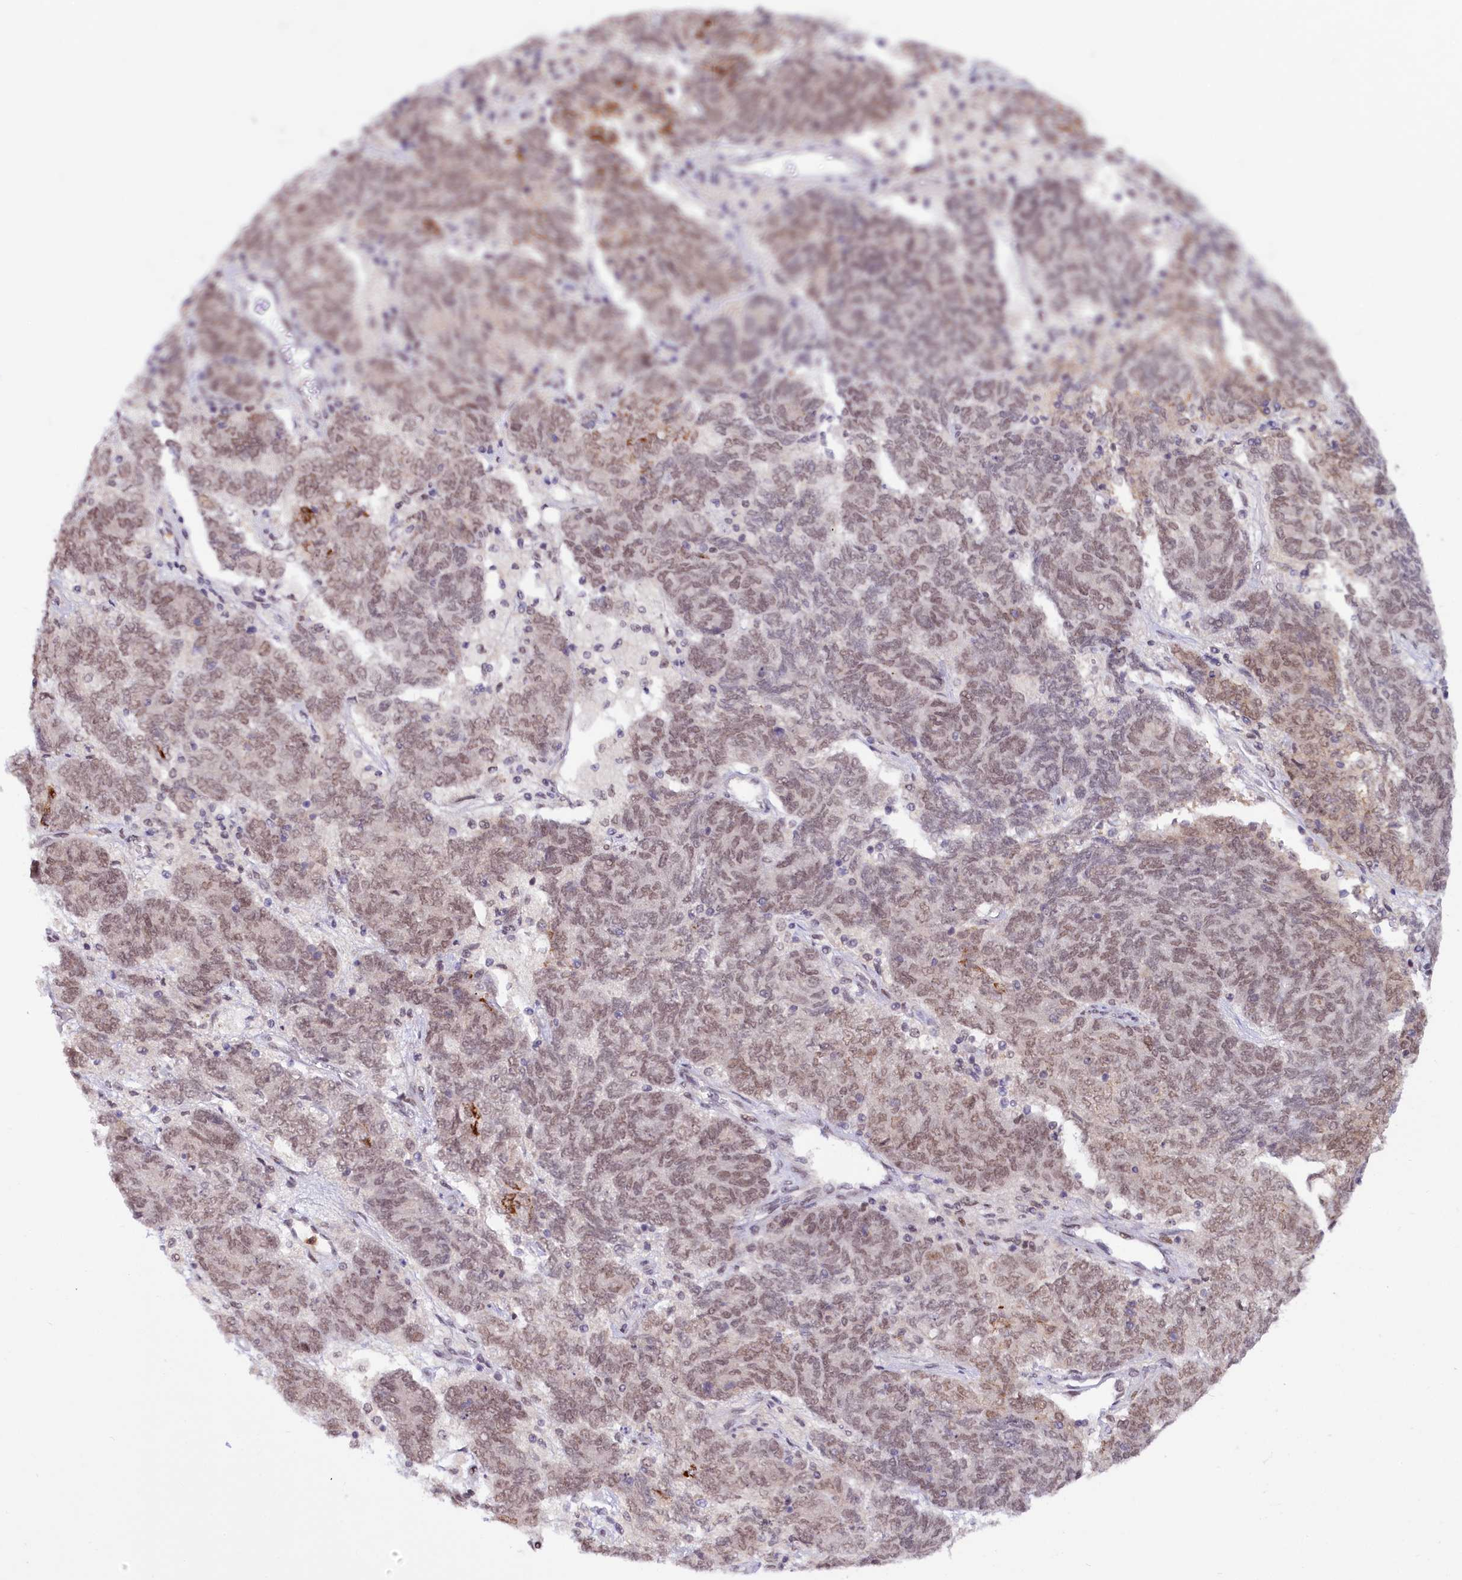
{"staining": {"intensity": "weak", "quantity": ">75%", "location": "nuclear"}, "tissue": "endometrial cancer", "cell_type": "Tumor cells", "image_type": "cancer", "snomed": [{"axis": "morphology", "description": "Adenocarcinoma, NOS"}, {"axis": "topography", "description": "Endometrium"}], "caption": "About >75% of tumor cells in adenocarcinoma (endometrial) show weak nuclear protein staining as visualized by brown immunohistochemical staining.", "gene": "SCAF11", "patient": {"sex": "female", "age": 80}}